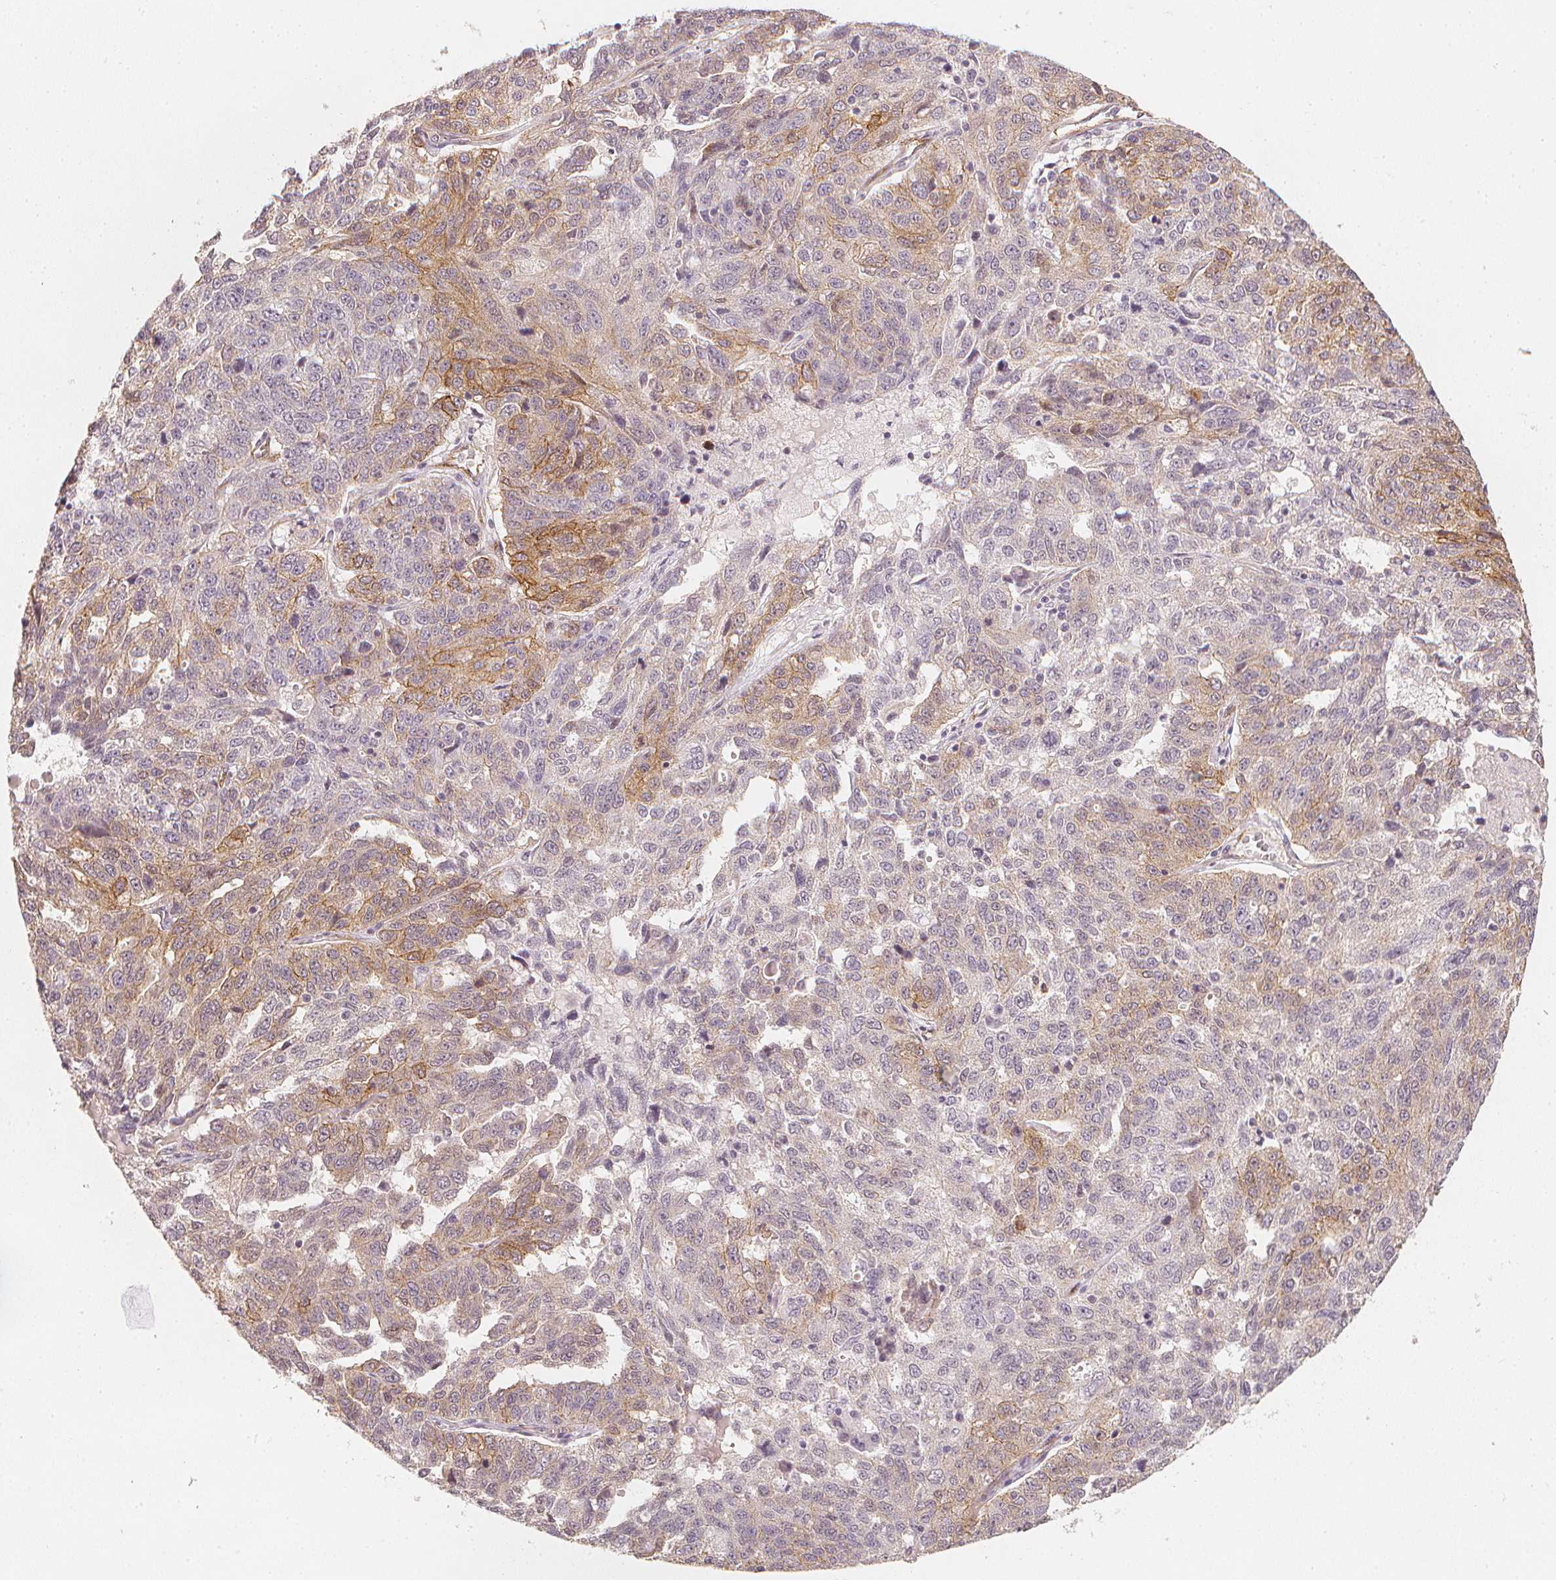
{"staining": {"intensity": "weak", "quantity": "<25%", "location": "cytoplasmic/membranous"}, "tissue": "ovarian cancer", "cell_type": "Tumor cells", "image_type": "cancer", "snomed": [{"axis": "morphology", "description": "Cystadenocarcinoma, serous, NOS"}, {"axis": "topography", "description": "Ovary"}], "caption": "Ovarian cancer was stained to show a protein in brown. There is no significant staining in tumor cells.", "gene": "CIB1", "patient": {"sex": "female", "age": 71}}